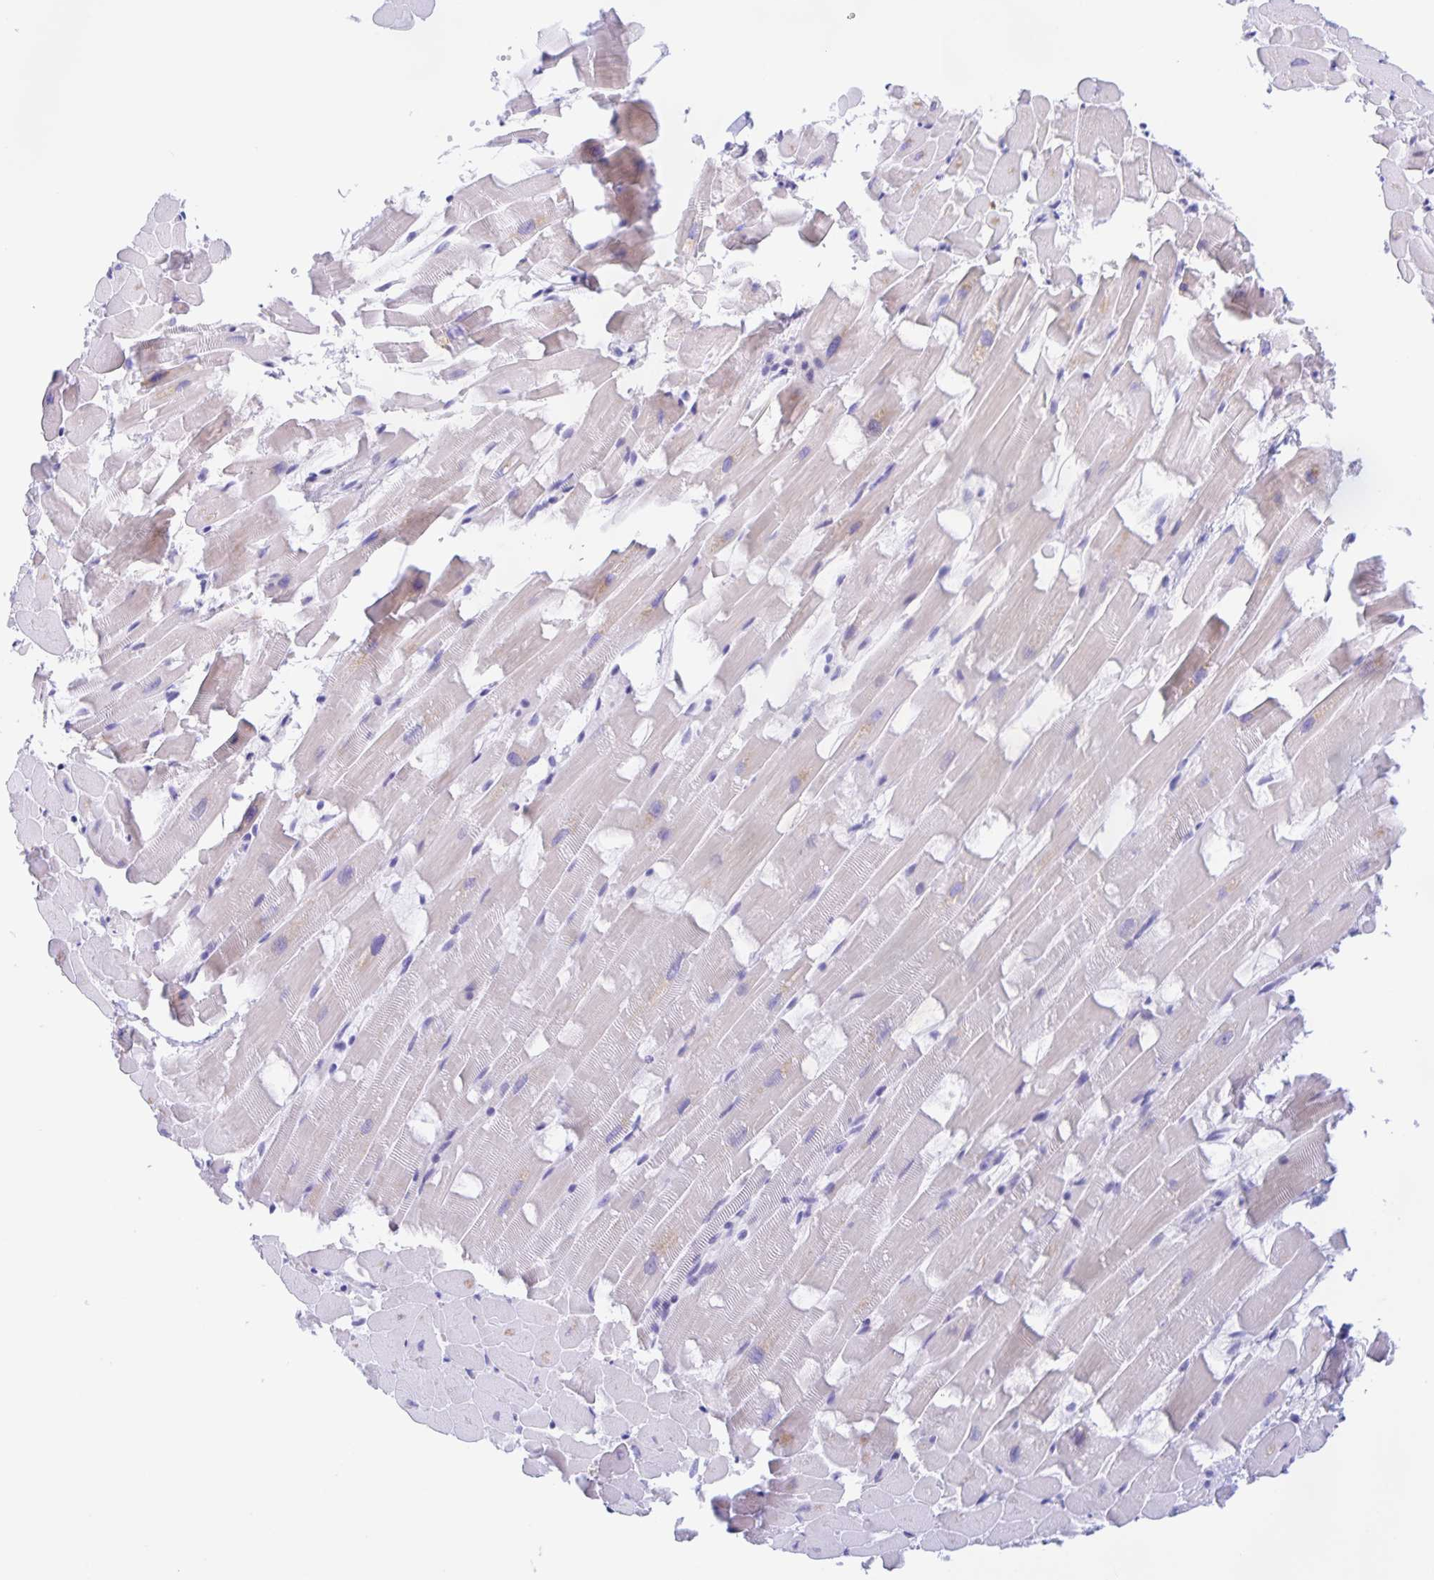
{"staining": {"intensity": "negative", "quantity": "none", "location": "none"}, "tissue": "heart muscle", "cell_type": "Cardiomyocytes", "image_type": "normal", "snomed": [{"axis": "morphology", "description": "Normal tissue, NOS"}, {"axis": "topography", "description": "Heart"}], "caption": "Immunohistochemical staining of benign human heart muscle shows no significant expression in cardiomyocytes. (DAB (3,3'-diaminobenzidine) immunohistochemistry (IHC) with hematoxylin counter stain).", "gene": "CATSPER4", "patient": {"sex": "male", "age": 37}}